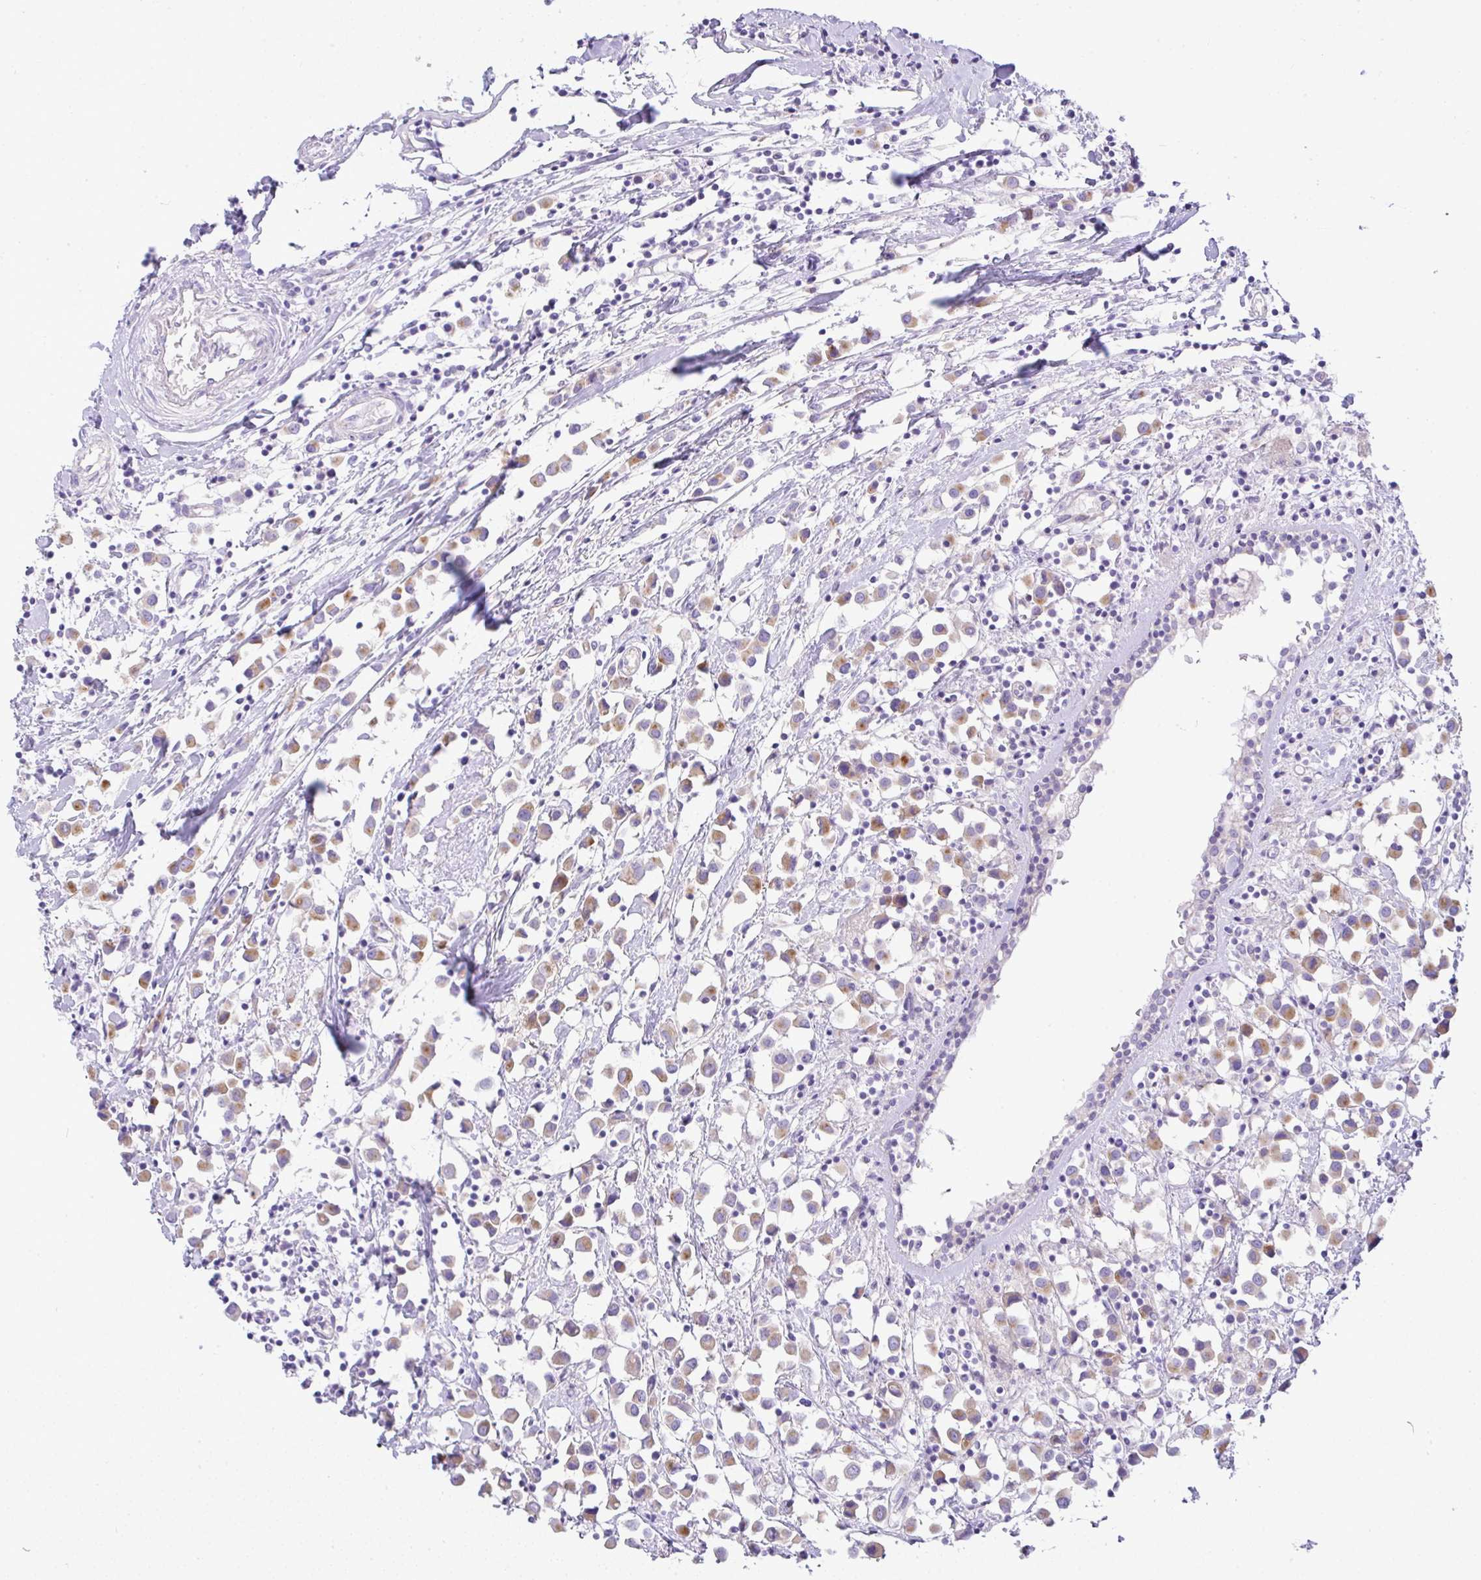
{"staining": {"intensity": "weak", "quantity": ">75%", "location": "cytoplasmic/membranous"}, "tissue": "breast cancer", "cell_type": "Tumor cells", "image_type": "cancer", "snomed": [{"axis": "morphology", "description": "Duct carcinoma"}, {"axis": "topography", "description": "Breast"}], "caption": "This histopathology image shows immunohistochemistry staining of breast cancer, with low weak cytoplasmic/membranous expression in approximately >75% of tumor cells.", "gene": "FAM177A1", "patient": {"sex": "female", "age": 61}}